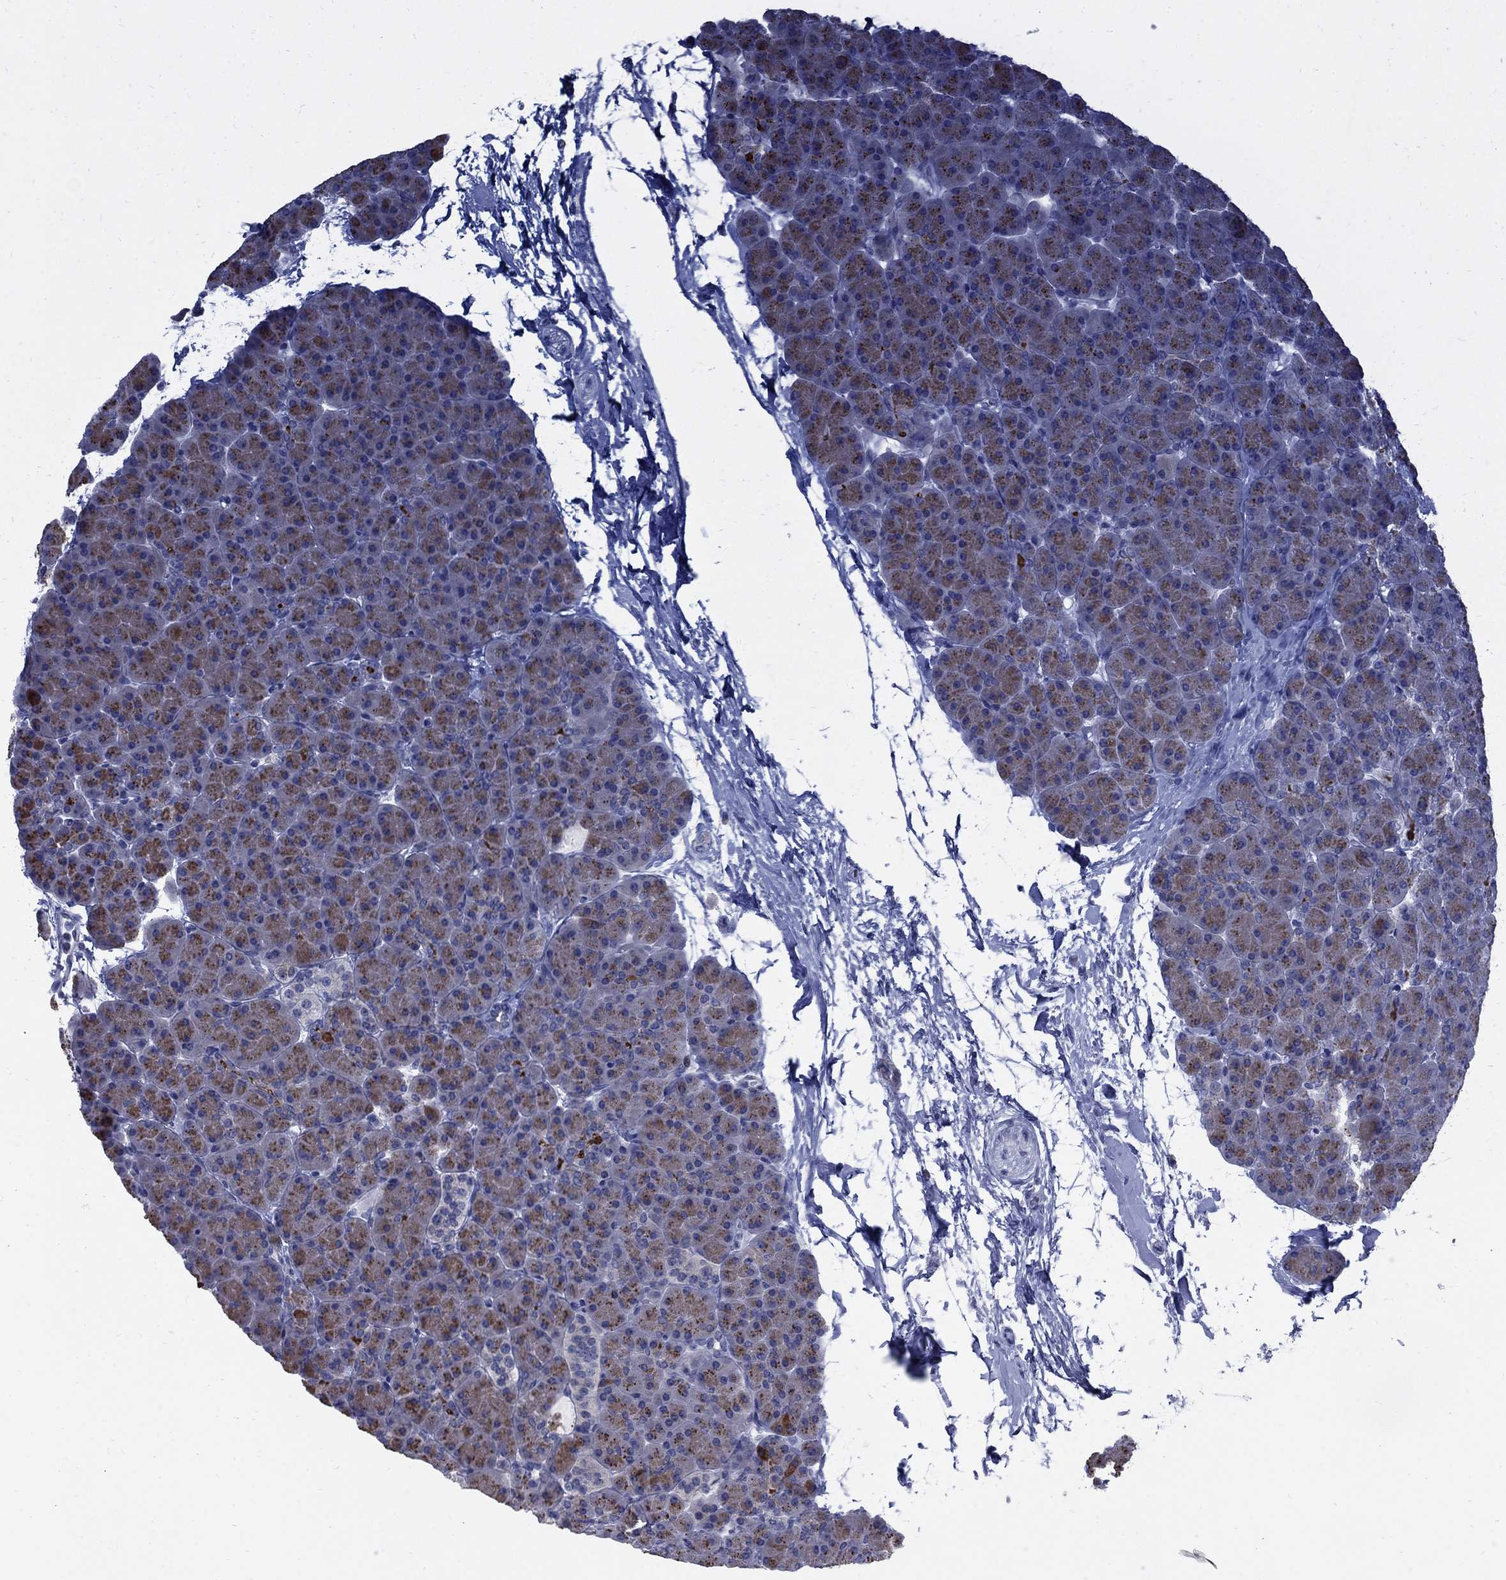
{"staining": {"intensity": "strong", "quantity": "25%-75%", "location": "cytoplasmic/membranous"}, "tissue": "pancreas", "cell_type": "Exocrine glandular cells", "image_type": "normal", "snomed": [{"axis": "morphology", "description": "Normal tissue, NOS"}, {"axis": "topography", "description": "Pancreas"}], "caption": "Protein staining of unremarkable pancreas demonstrates strong cytoplasmic/membranous positivity in about 25%-75% of exocrine glandular cells. (DAB (3,3'-diaminobenzidine) IHC, brown staining for protein, blue staining for nuclei).", "gene": "NTRK2", "patient": {"sex": "female", "age": 44}}